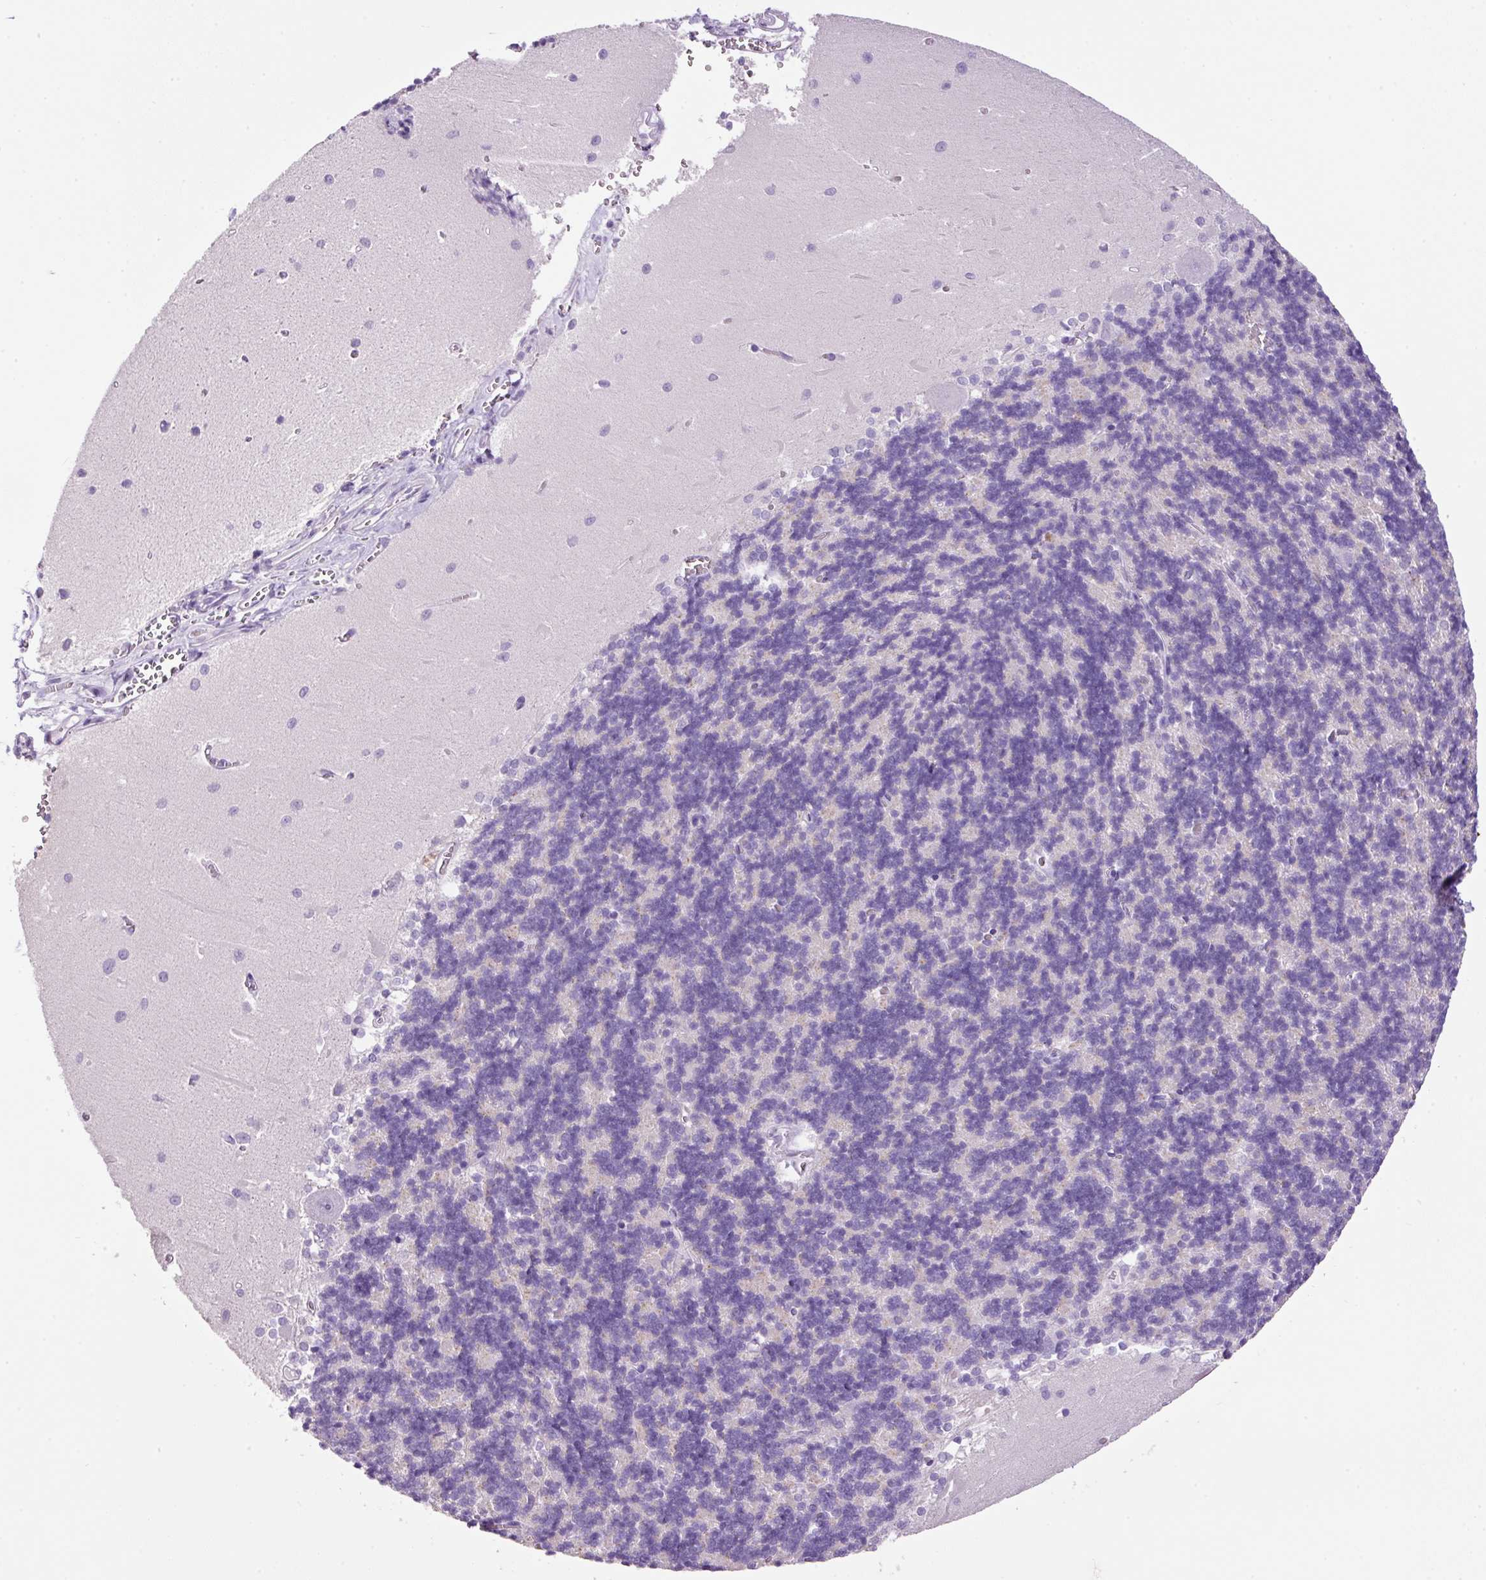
{"staining": {"intensity": "negative", "quantity": "none", "location": "none"}, "tissue": "cerebellum", "cell_type": "Cells in granular layer", "image_type": "normal", "snomed": [{"axis": "morphology", "description": "Normal tissue, NOS"}, {"axis": "topography", "description": "Cerebellum"}], "caption": "This image is of normal cerebellum stained with IHC to label a protein in brown with the nuclei are counter-stained blue. There is no staining in cells in granular layer.", "gene": "BSND", "patient": {"sex": "male", "age": 37}}